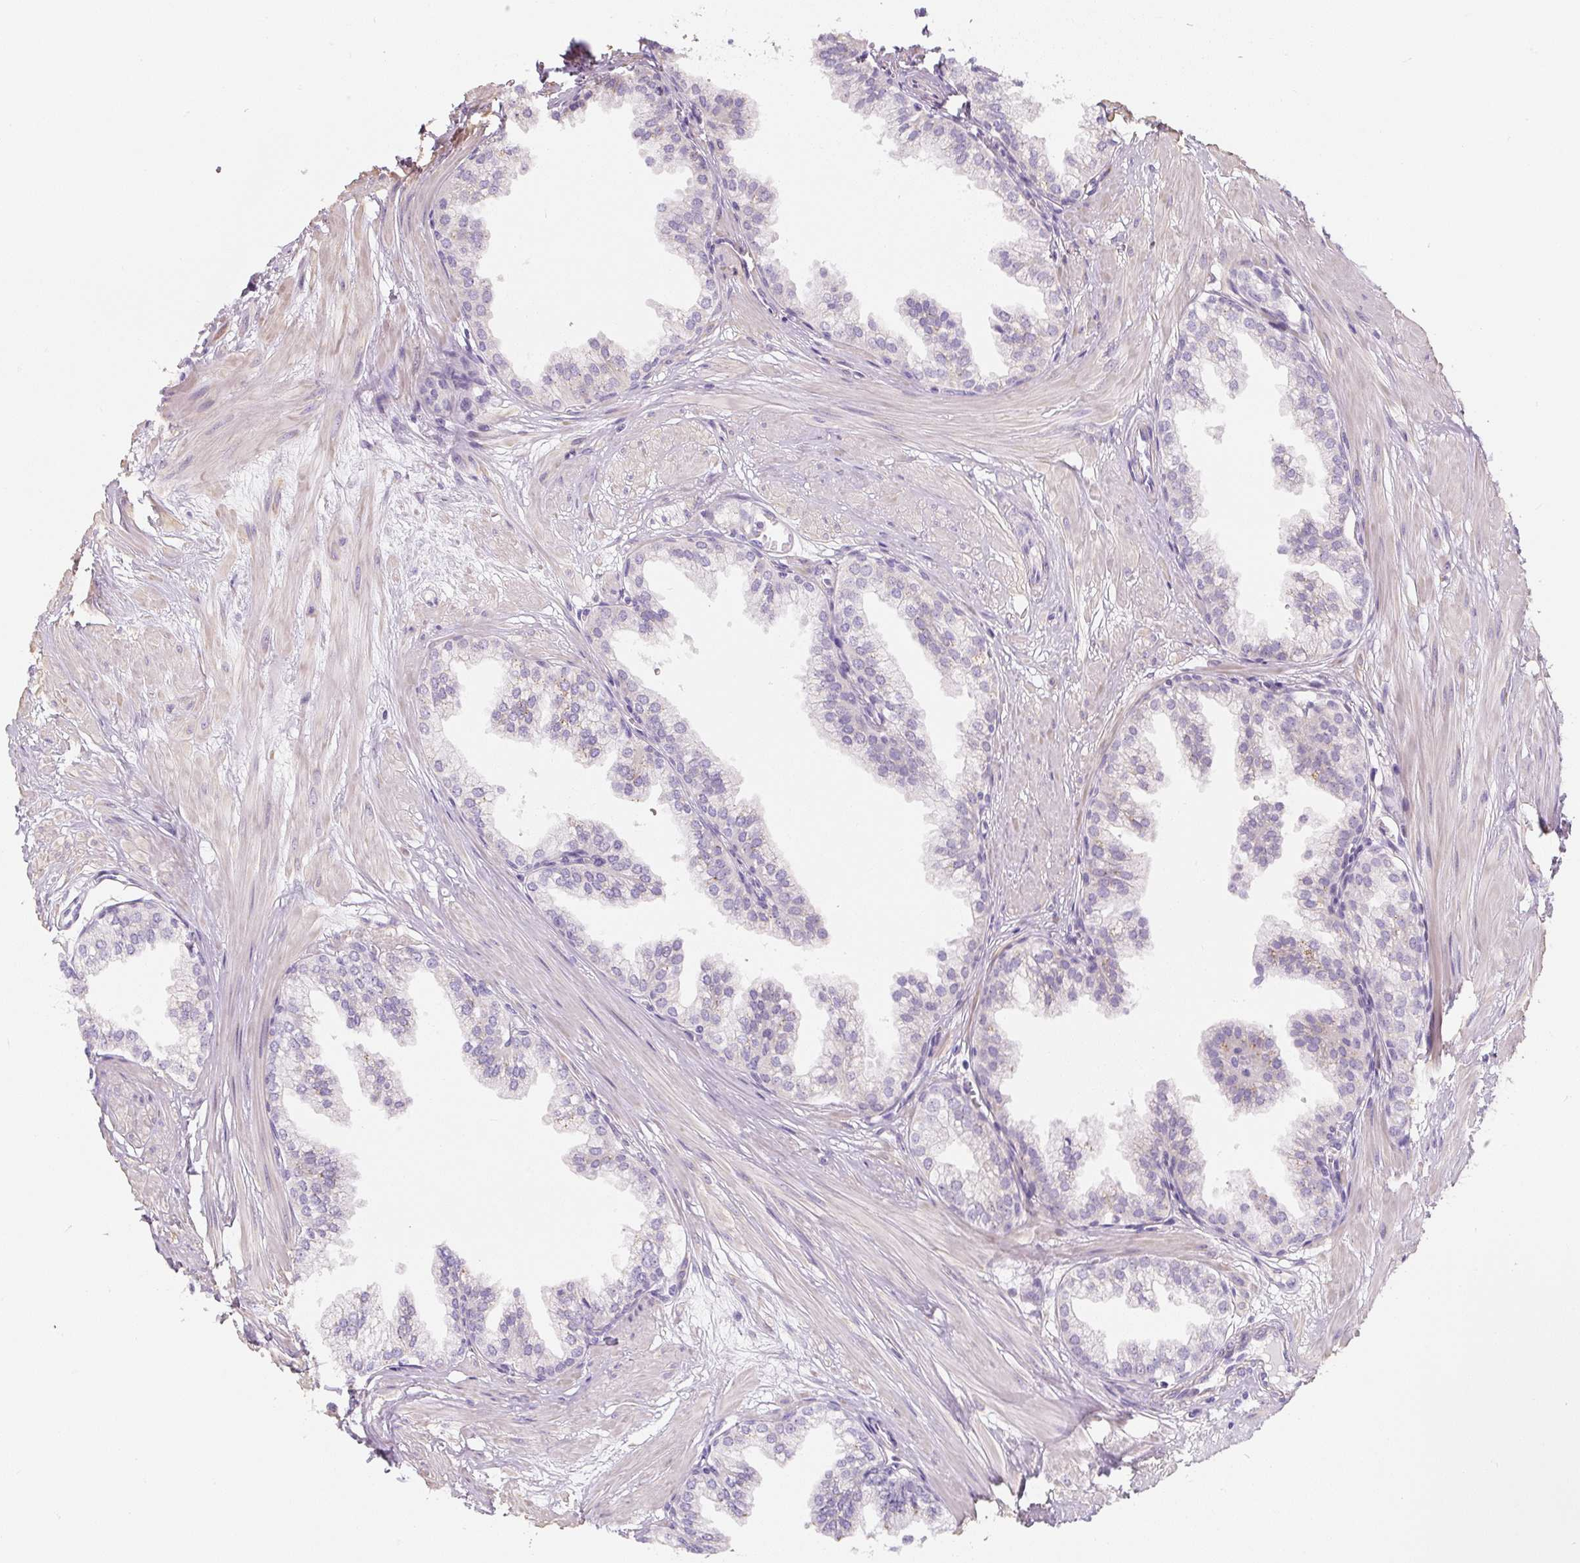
{"staining": {"intensity": "moderate", "quantity": "<25%", "location": "cytoplasmic/membranous"}, "tissue": "prostate", "cell_type": "Glandular cells", "image_type": "normal", "snomed": [{"axis": "morphology", "description": "Normal tissue, NOS"}, {"axis": "topography", "description": "Prostate"}, {"axis": "topography", "description": "Peripheral nerve tissue"}], "caption": "Immunohistochemical staining of unremarkable human prostate reveals low levels of moderate cytoplasmic/membranous staining in about <25% of glandular cells.", "gene": "PWWP3B", "patient": {"sex": "male", "age": 55}}